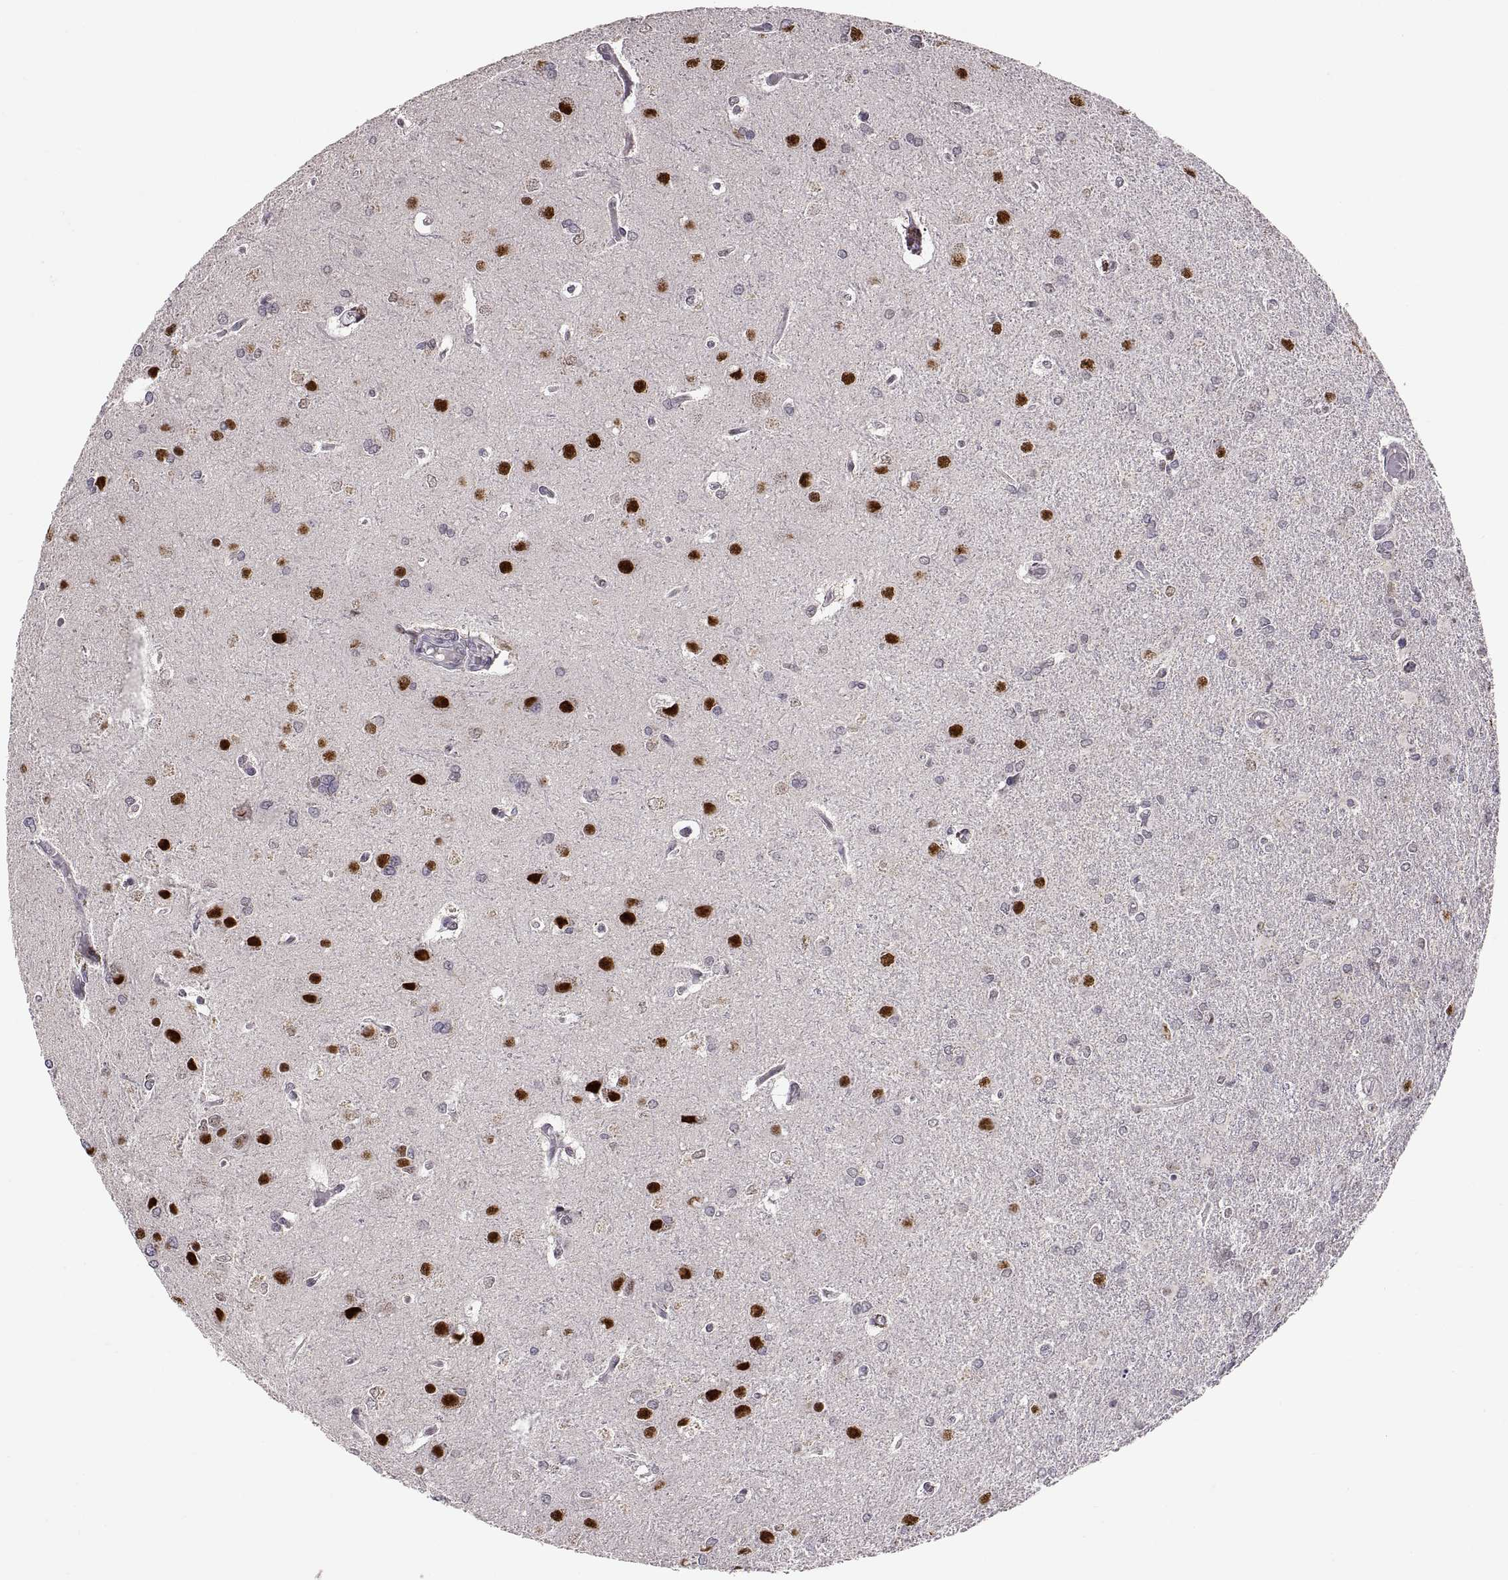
{"staining": {"intensity": "negative", "quantity": "none", "location": "none"}, "tissue": "glioma", "cell_type": "Tumor cells", "image_type": "cancer", "snomed": [{"axis": "morphology", "description": "Glioma, malignant, High grade"}, {"axis": "topography", "description": "Brain"}], "caption": "Immunohistochemistry (IHC) histopathology image of neoplastic tissue: glioma stained with DAB reveals no significant protein positivity in tumor cells.", "gene": "SNAI1", "patient": {"sex": "male", "age": 68}}